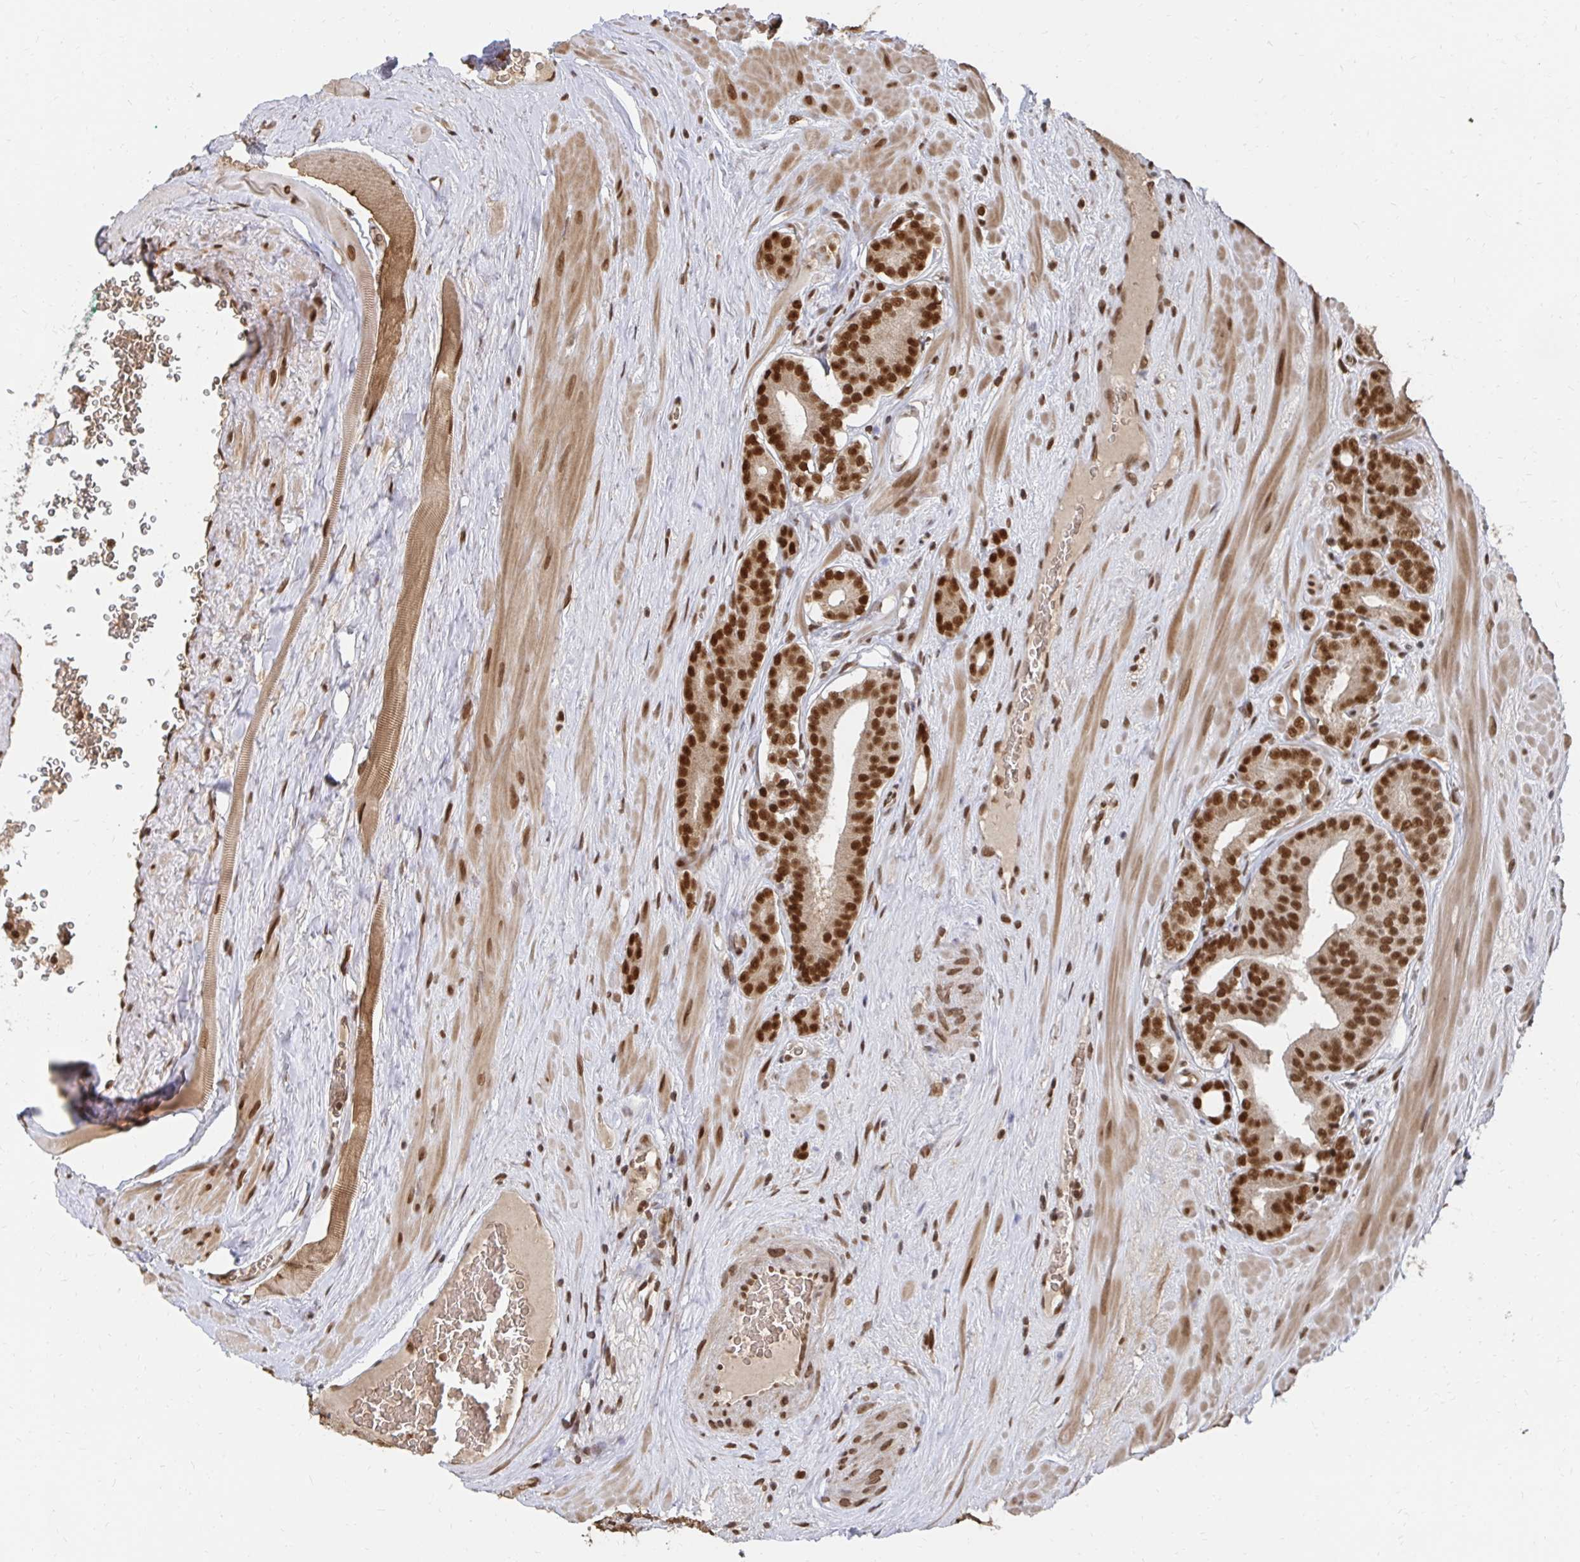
{"staining": {"intensity": "strong", "quantity": "25%-75%", "location": "nuclear"}, "tissue": "prostate cancer", "cell_type": "Tumor cells", "image_type": "cancer", "snomed": [{"axis": "morphology", "description": "Adenocarcinoma, High grade"}, {"axis": "topography", "description": "Prostate"}], "caption": "An immunohistochemistry histopathology image of neoplastic tissue is shown. Protein staining in brown shows strong nuclear positivity in prostate cancer within tumor cells. (brown staining indicates protein expression, while blue staining denotes nuclei).", "gene": "GTF3C6", "patient": {"sex": "male", "age": 66}}